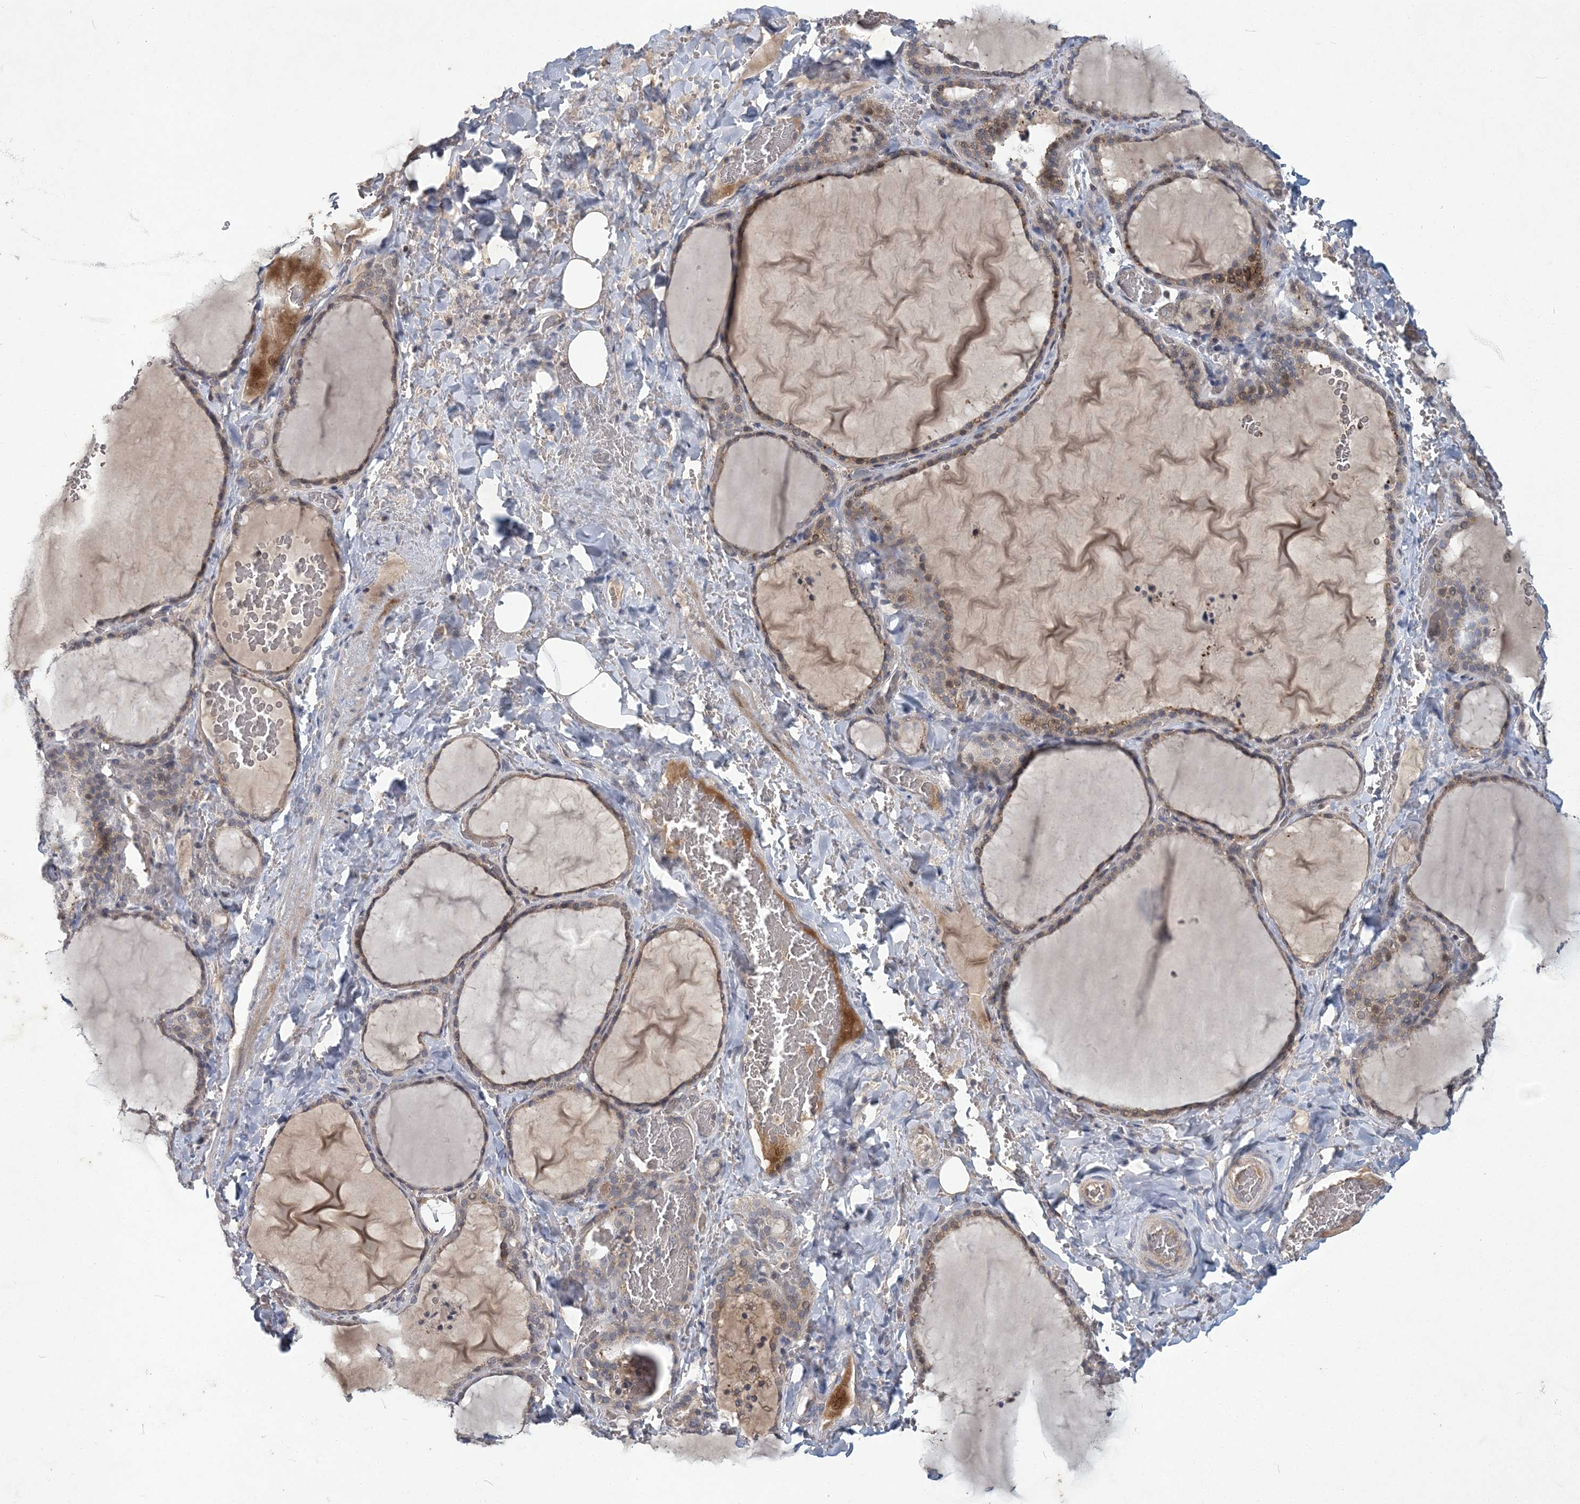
{"staining": {"intensity": "weak", "quantity": ">75%", "location": "cytoplasmic/membranous"}, "tissue": "thyroid gland", "cell_type": "Glandular cells", "image_type": "normal", "snomed": [{"axis": "morphology", "description": "Normal tissue, NOS"}, {"axis": "topography", "description": "Thyroid gland"}], "caption": "An image of thyroid gland stained for a protein displays weak cytoplasmic/membranous brown staining in glandular cells. The staining was performed using DAB, with brown indicating positive protein expression. Nuclei are stained blue with hematoxylin.", "gene": "RNF25", "patient": {"sex": "female", "age": 22}}